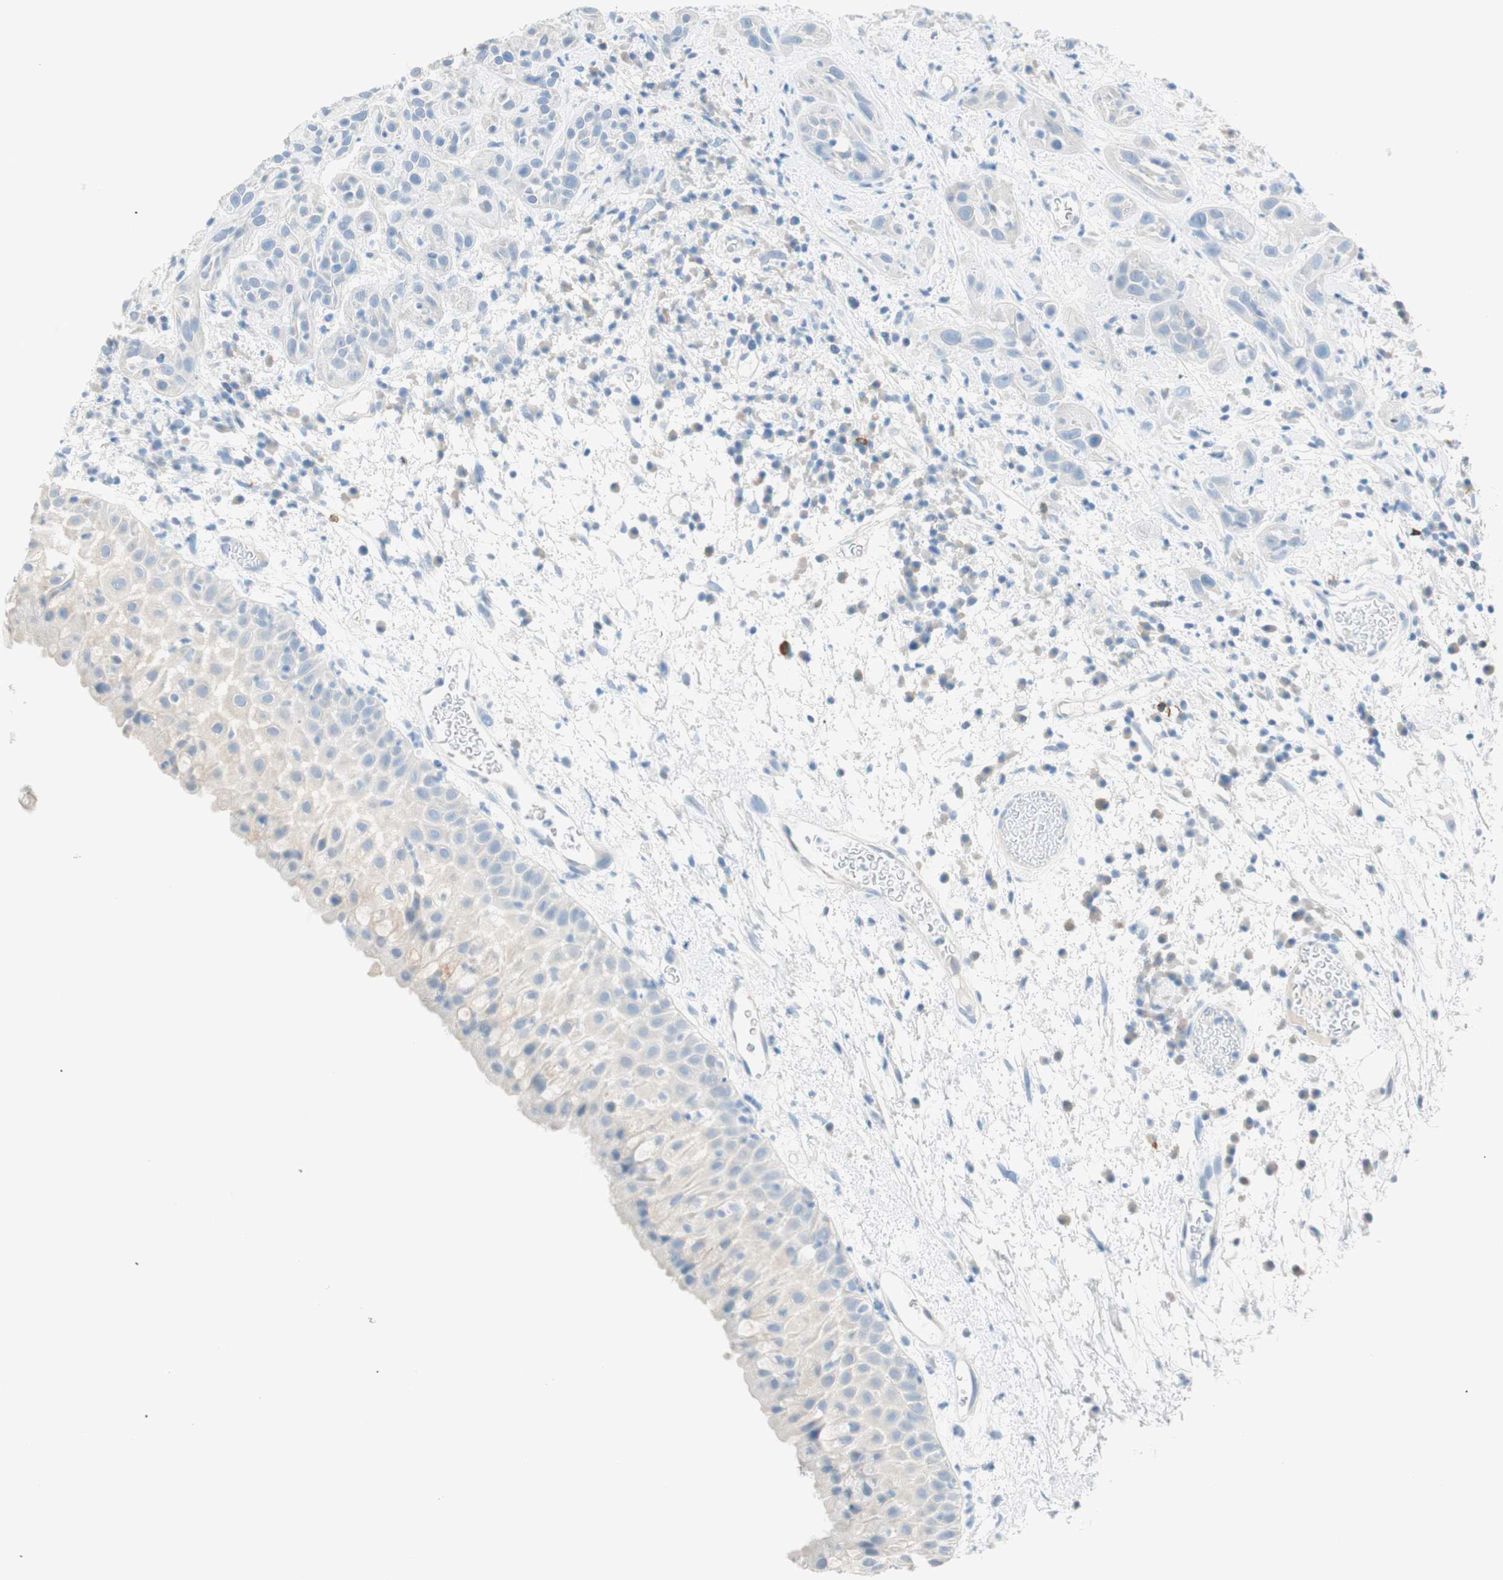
{"staining": {"intensity": "negative", "quantity": "none", "location": "none"}, "tissue": "head and neck cancer", "cell_type": "Tumor cells", "image_type": "cancer", "snomed": [{"axis": "morphology", "description": "Squamous cell carcinoma, NOS"}, {"axis": "topography", "description": "Head-Neck"}], "caption": "Protein analysis of squamous cell carcinoma (head and neck) exhibits no significant expression in tumor cells. (Immunohistochemistry, brightfield microscopy, high magnification).", "gene": "TNFRSF13C", "patient": {"sex": "male", "age": 62}}